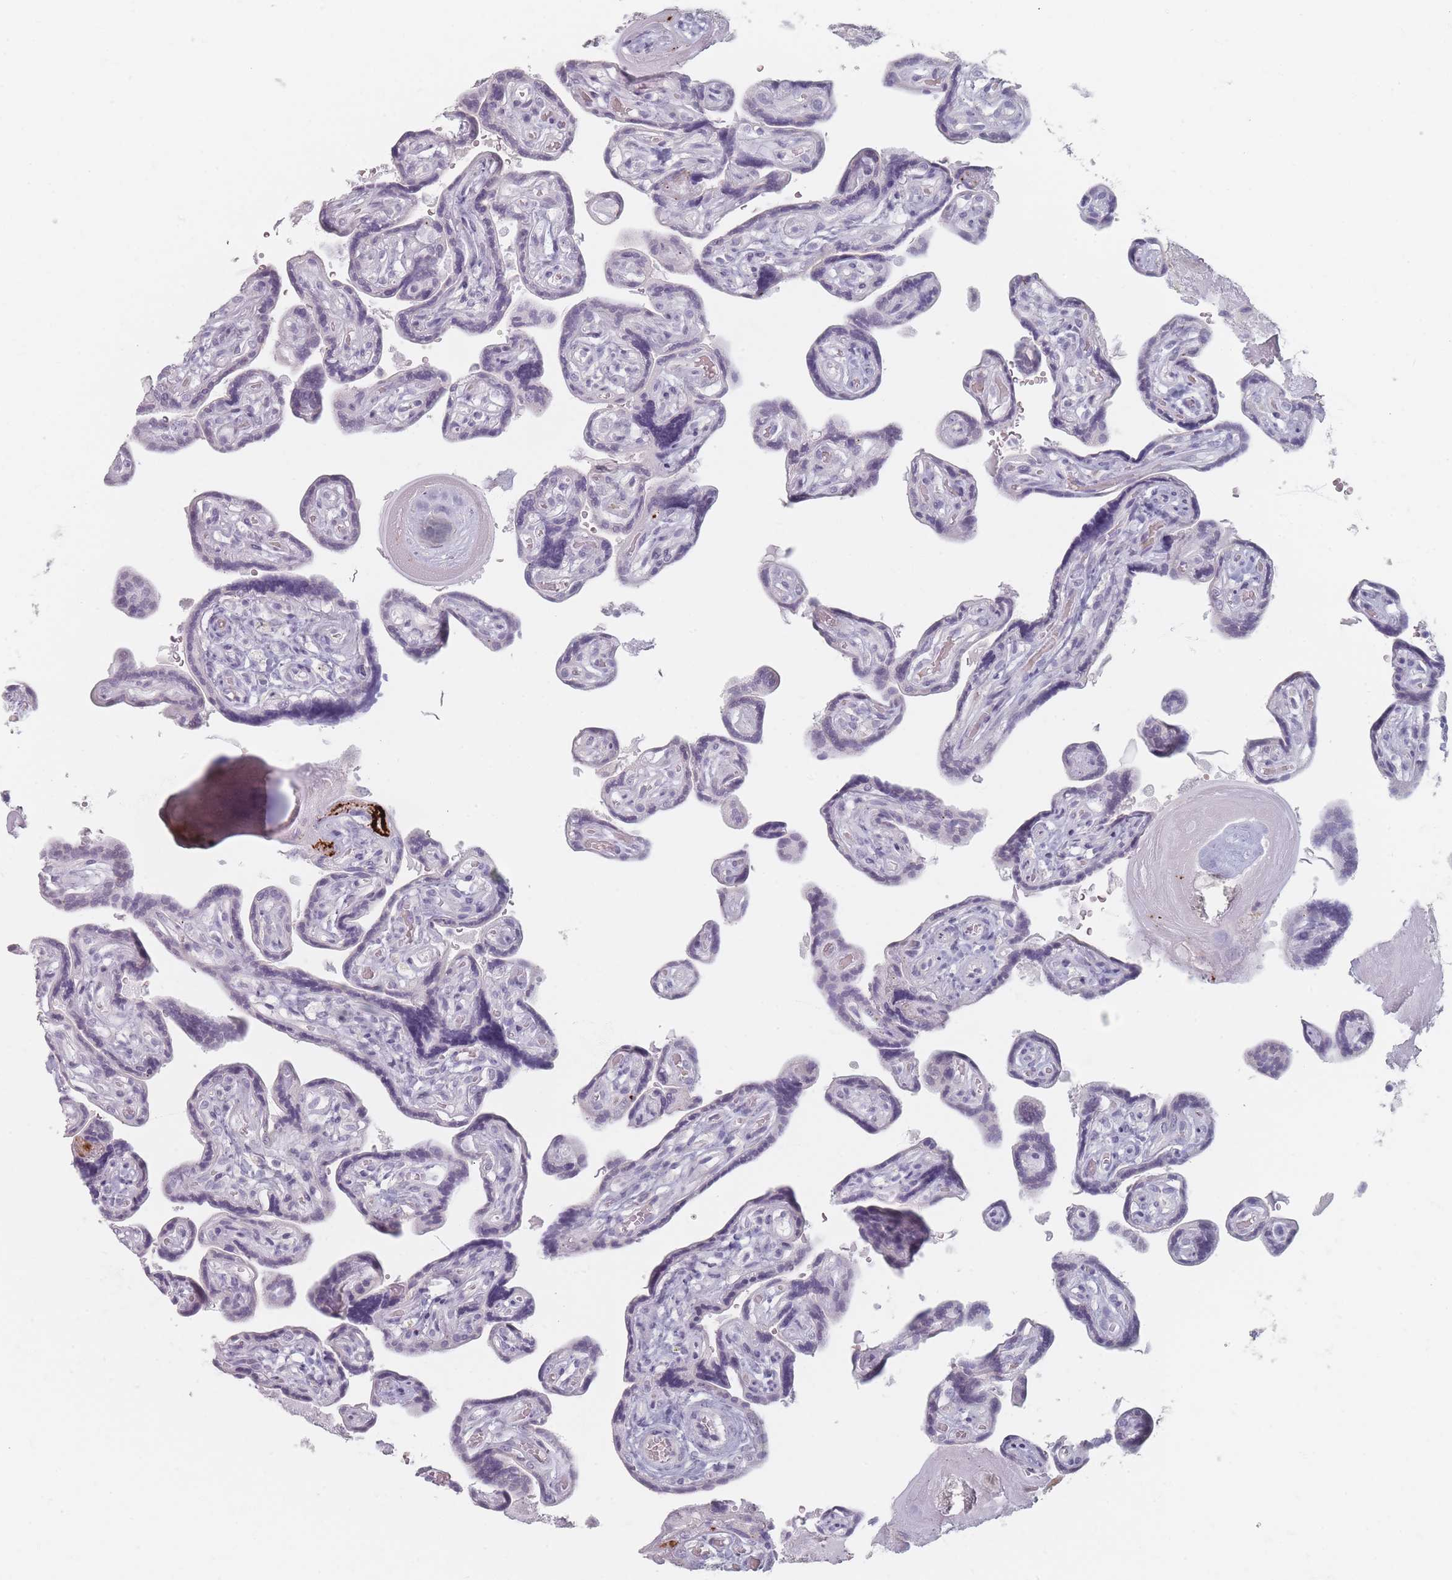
{"staining": {"intensity": "negative", "quantity": "none", "location": "none"}, "tissue": "placenta", "cell_type": "Decidual cells", "image_type": "normal", "snomed": [{"axis": "morphology", "description": "Normal tissue, NOS"}, {"axis": "topography", "description": "Placenta"}], "caption": "DAB (3,3'-diaminobenzidine) immunohistochemical staining of unremarkable human placenta shows no significant positivity in decidual cells. Nuclei are stained in blue.", "gene": "HELZ2", "patient": {"sex": "female", "age": 32}}